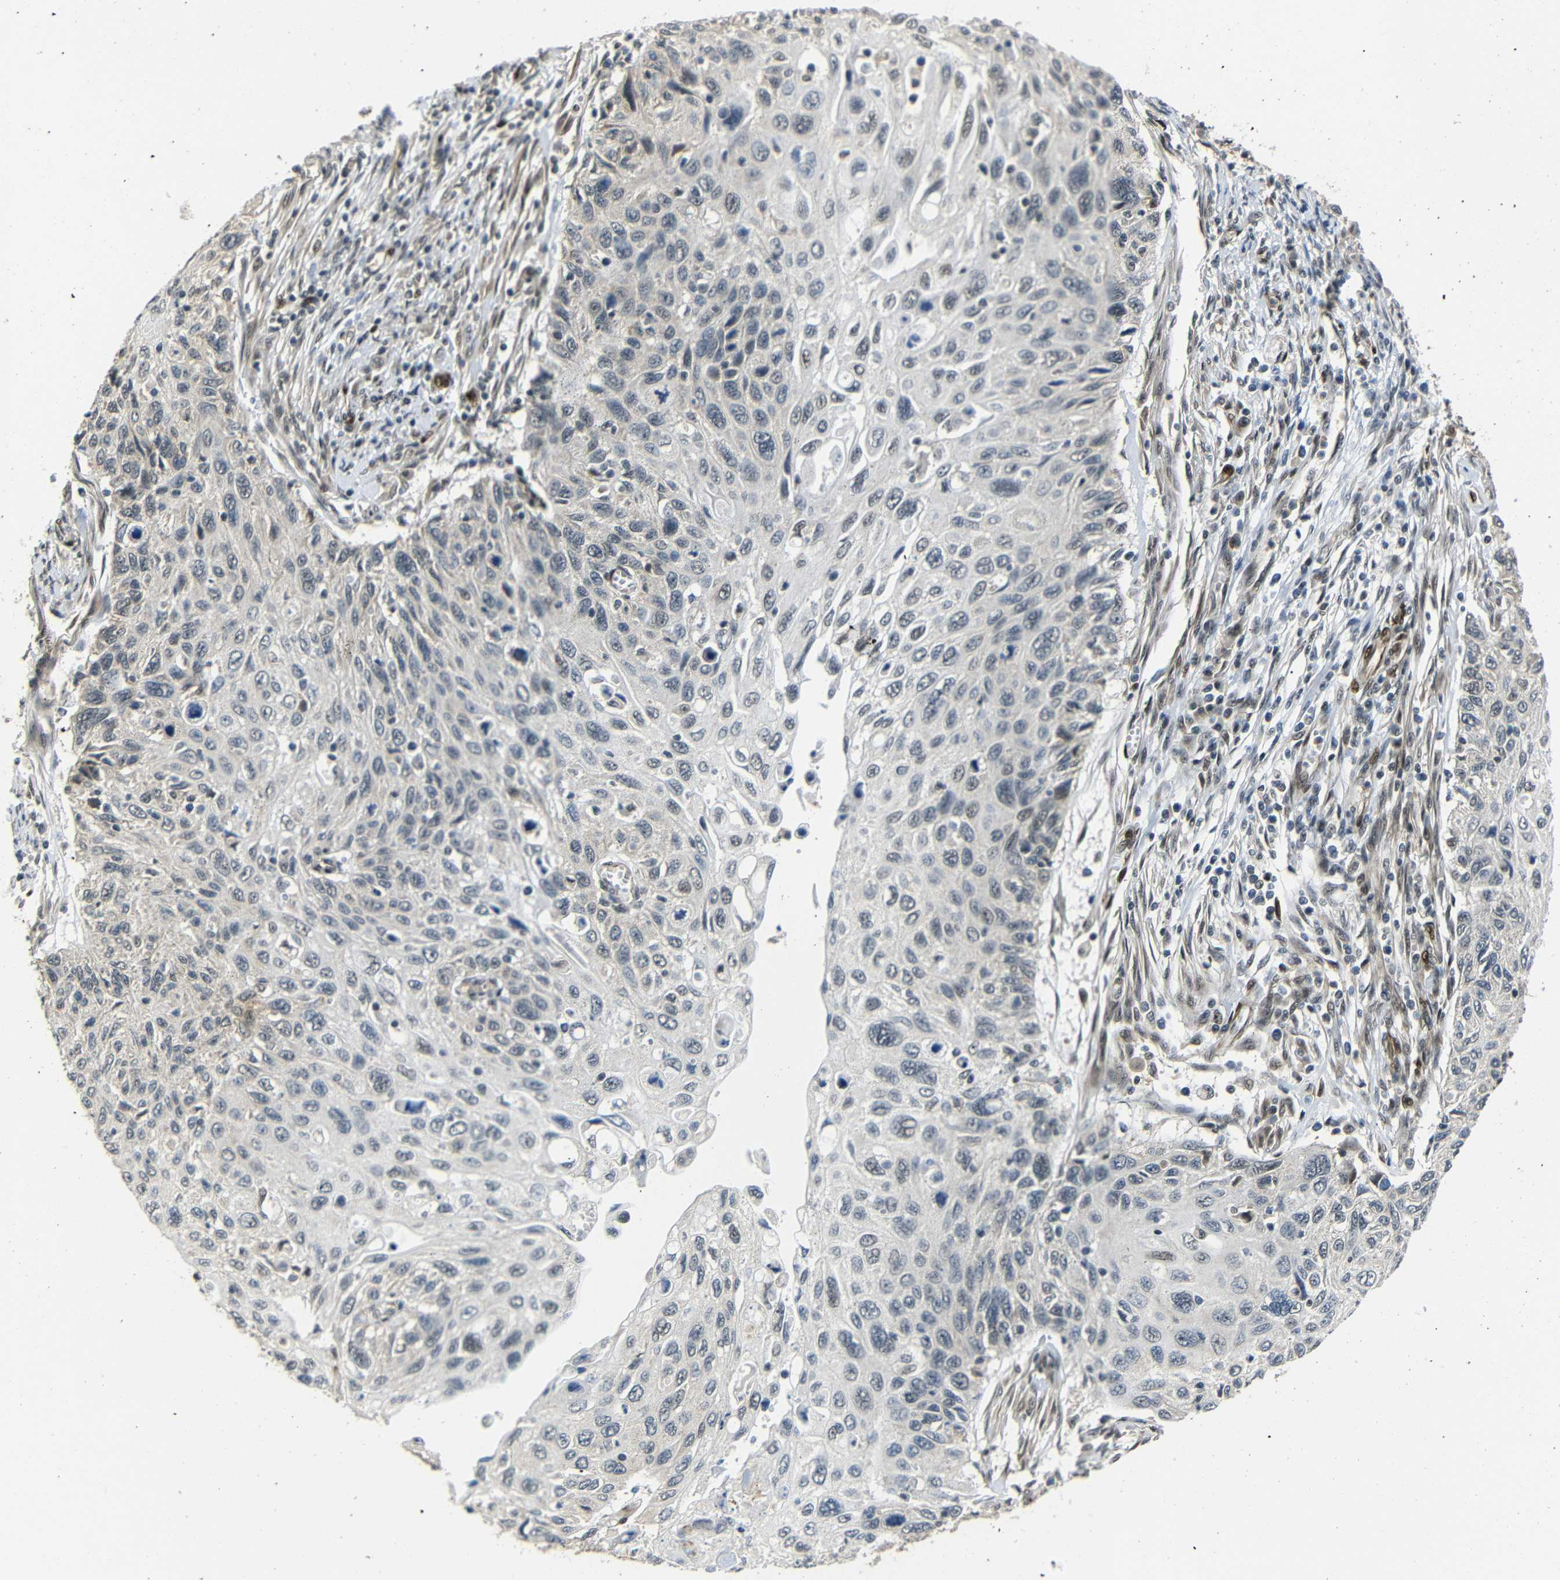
{"staining": {"intensity": "negative", "quantity": "none", "location": "none"}, "tissue": "cervical cancer", "cell_type": "Tumor cells", "image_type": "cancer", "snomed": [{"axis": "morphology", "description": "Squamous cell carcinoma, NOS"}, {"axis": "topography", "description": "Cervix"}], "caption": "The image exhibits no significant staining in tumor cells of cervical squamous cell carcinoma.", "gene": "TBX2", "patient": {"sex": "female", "age": 70}}